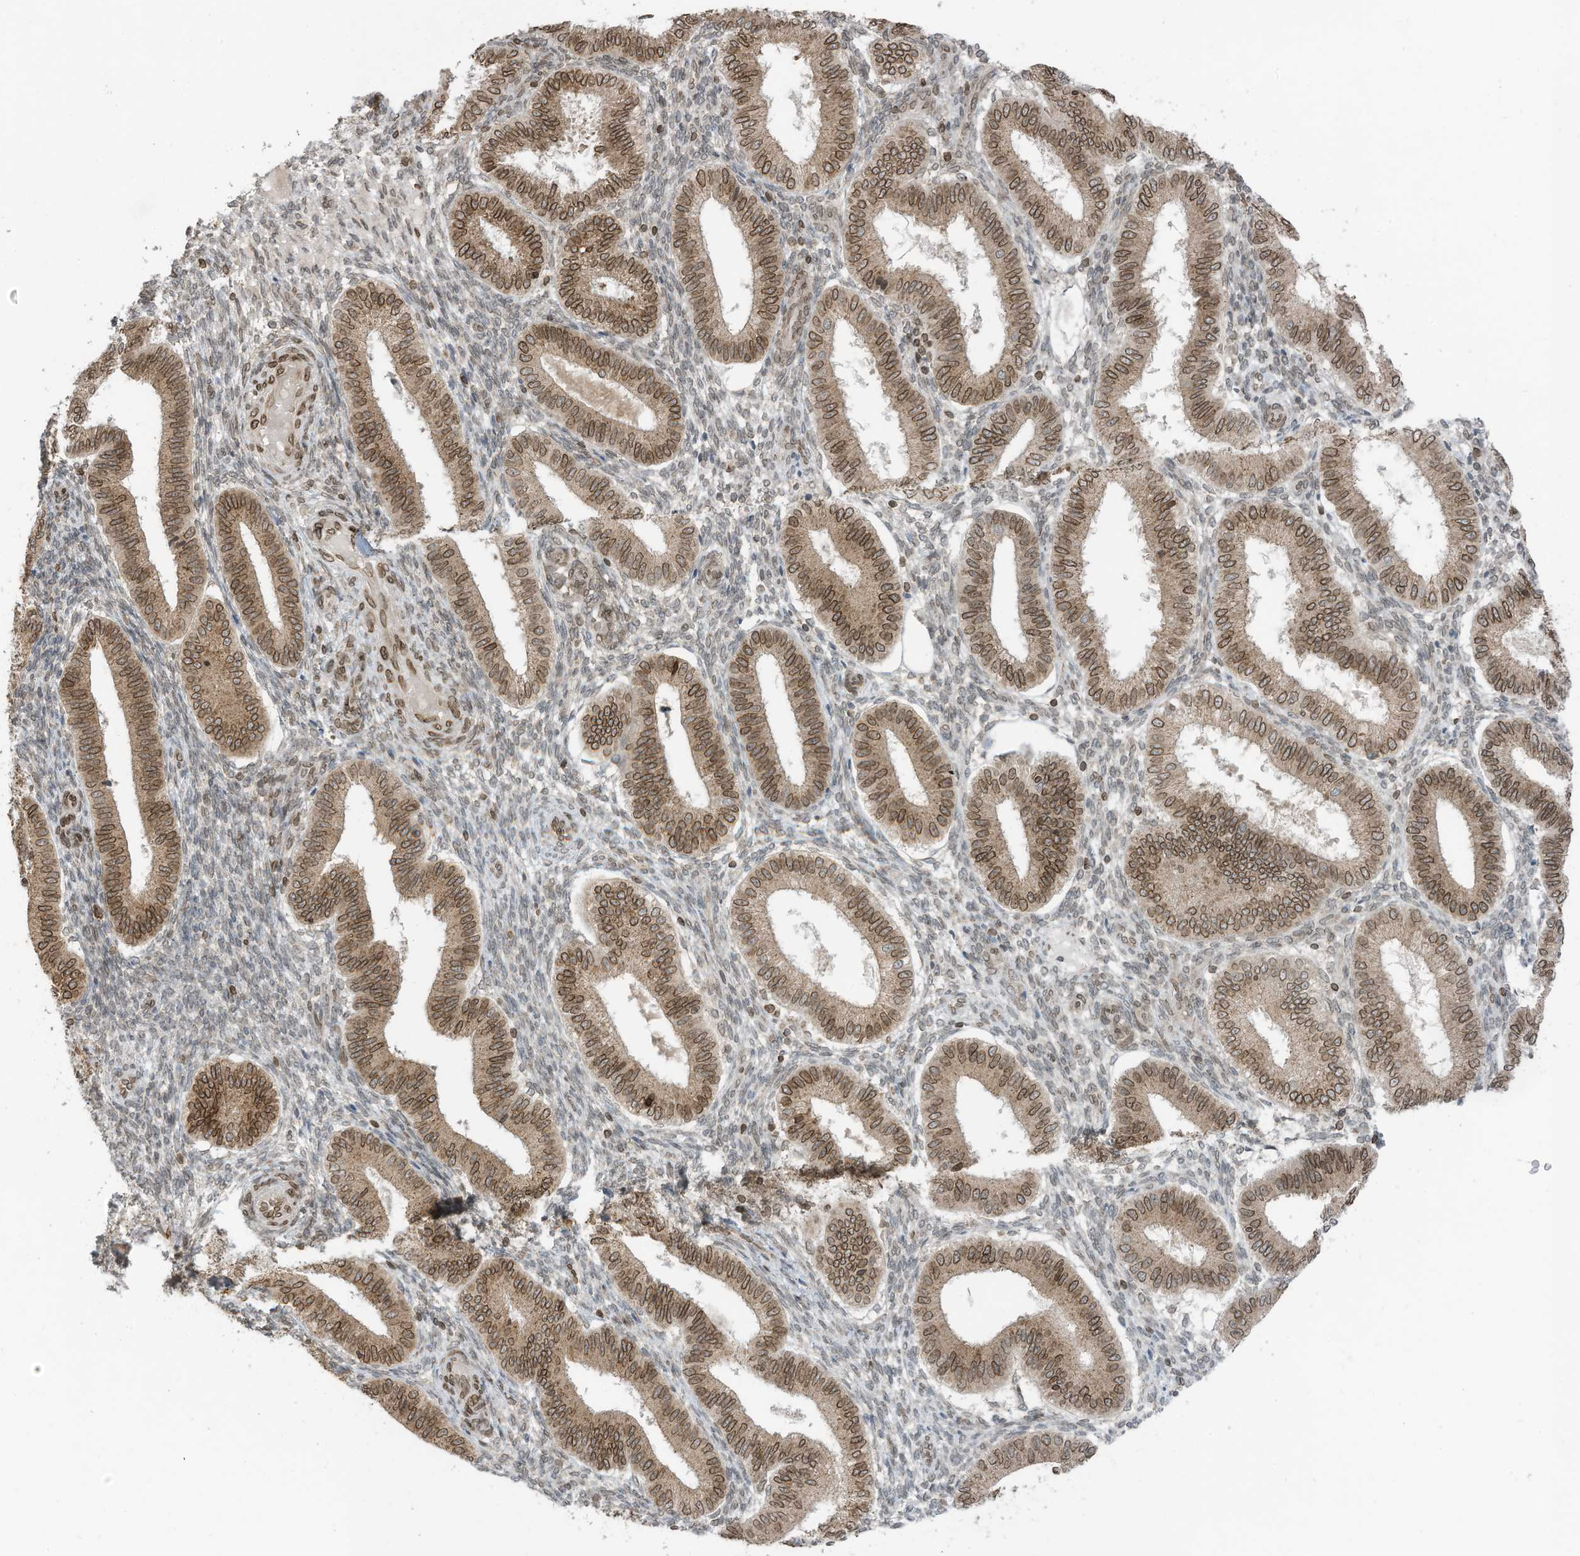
{"staining": {"intensity": "weak", "quantity": "25%-75%", "location": "cytoplasmic/membranous,nuclear"}, "tissue": "endometrium", "cell_type": "Cells in endometrial stroma", "image_type": "normal", "snomed": [{"axis": "morphology", "description": "Normal tissue, NOS"}, {"axis": "topography", "description": "Endometrium"}], "caption": "Weak cytoplasmic/membranous,nuclear positivity is present in about 25%-75% of cells in endometrial stroma in normal endometrium.", "gene": "RABL3", "patient": {"sex": "female", "age": 39}}